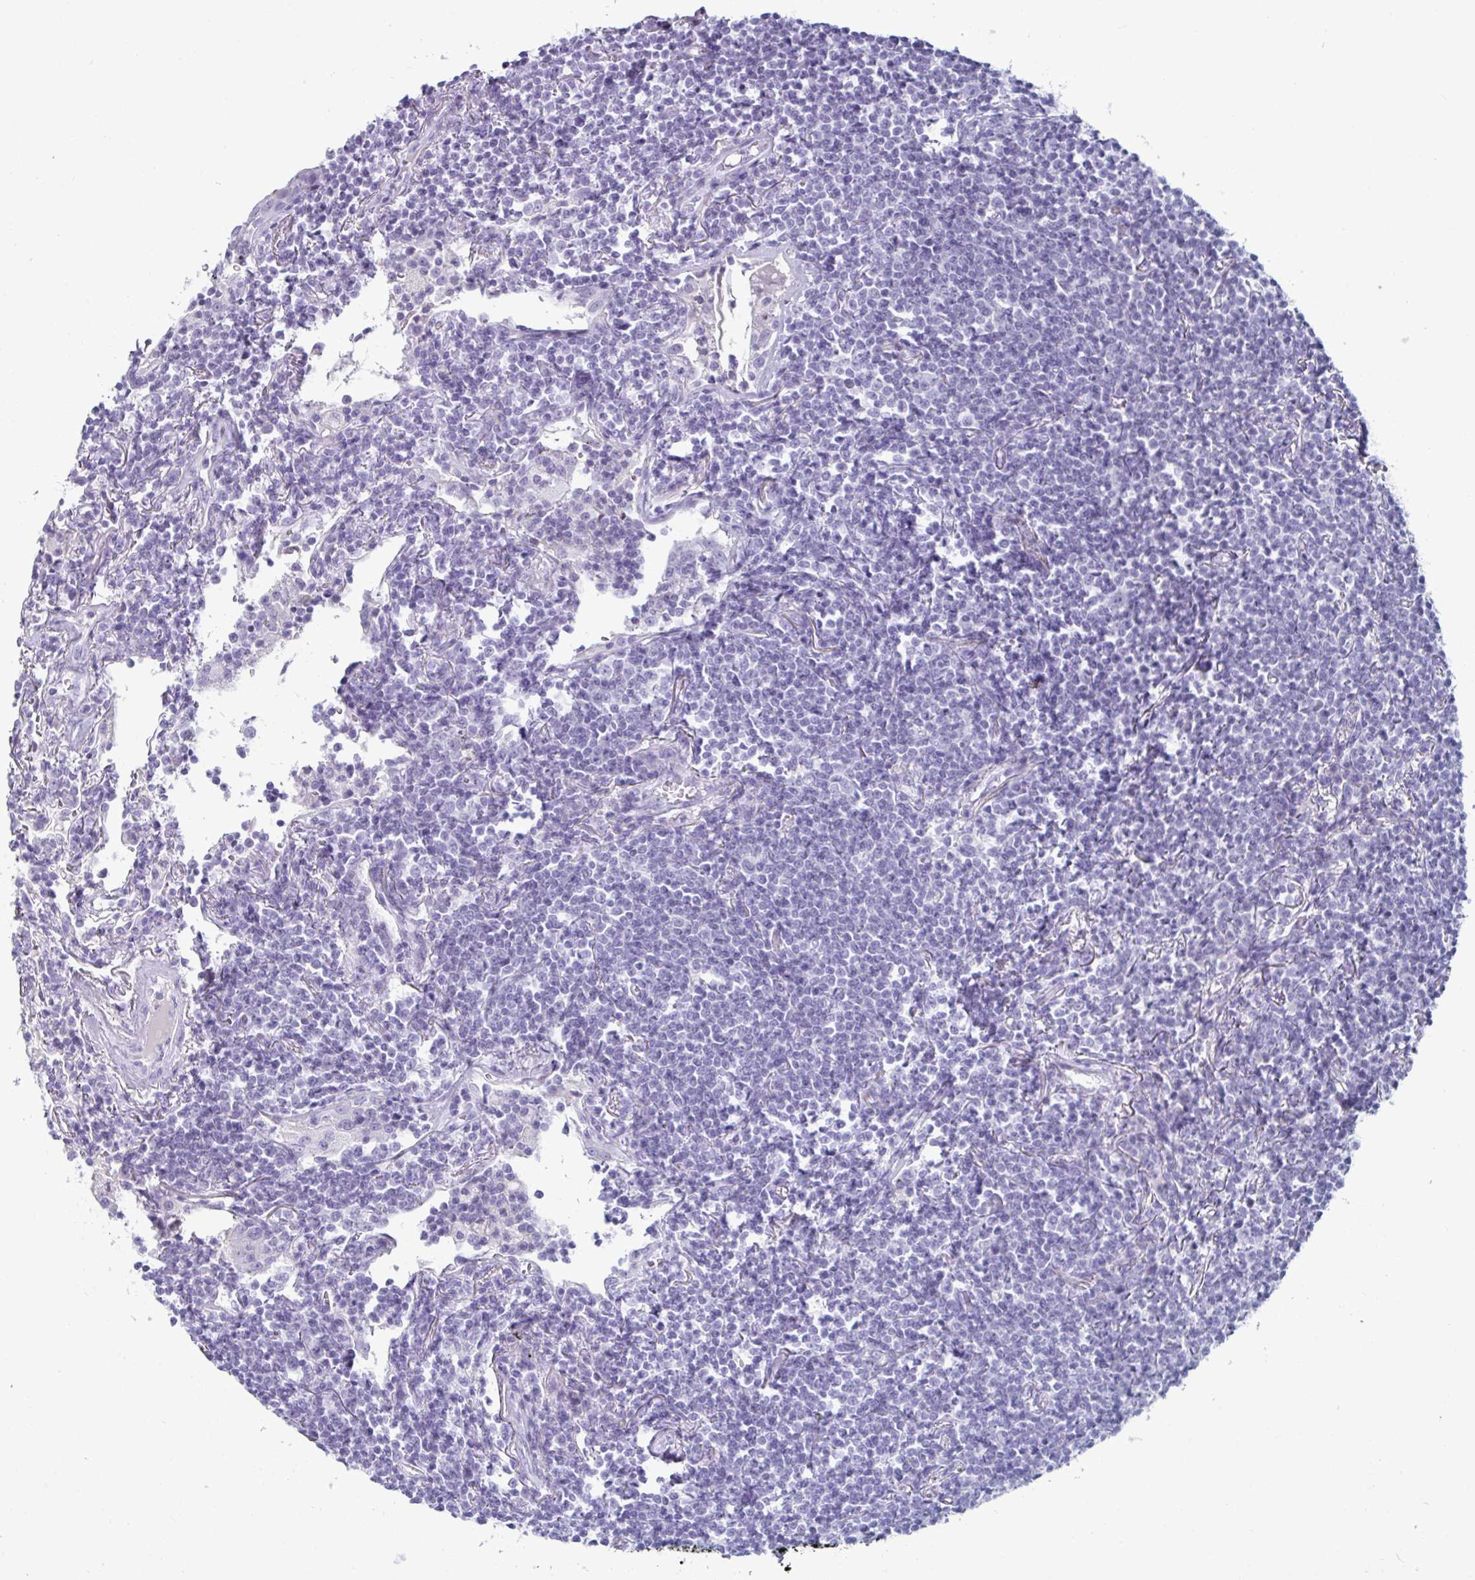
{"staining": {"intensity": "negative", "quantity": "none", "location": "none"}, "tissue": "lymphoma", "cell_type": "Tumor cells", "image_type": "cancer", "snomed": [{"axis": "morphology", "description": "Malignant lymphoma, non-Hodgkin's type, Low grade"}, {"axis": "topography", "description": "Lung"}], "caption": "Malignant lymphoma, non-Hodgkin's type (low-grade) was stained to show a protein in brown. There is no significant positivity in tumor cells.", "gene": "VSIG10L", "patient": {"sex": "female", "age": 71}}